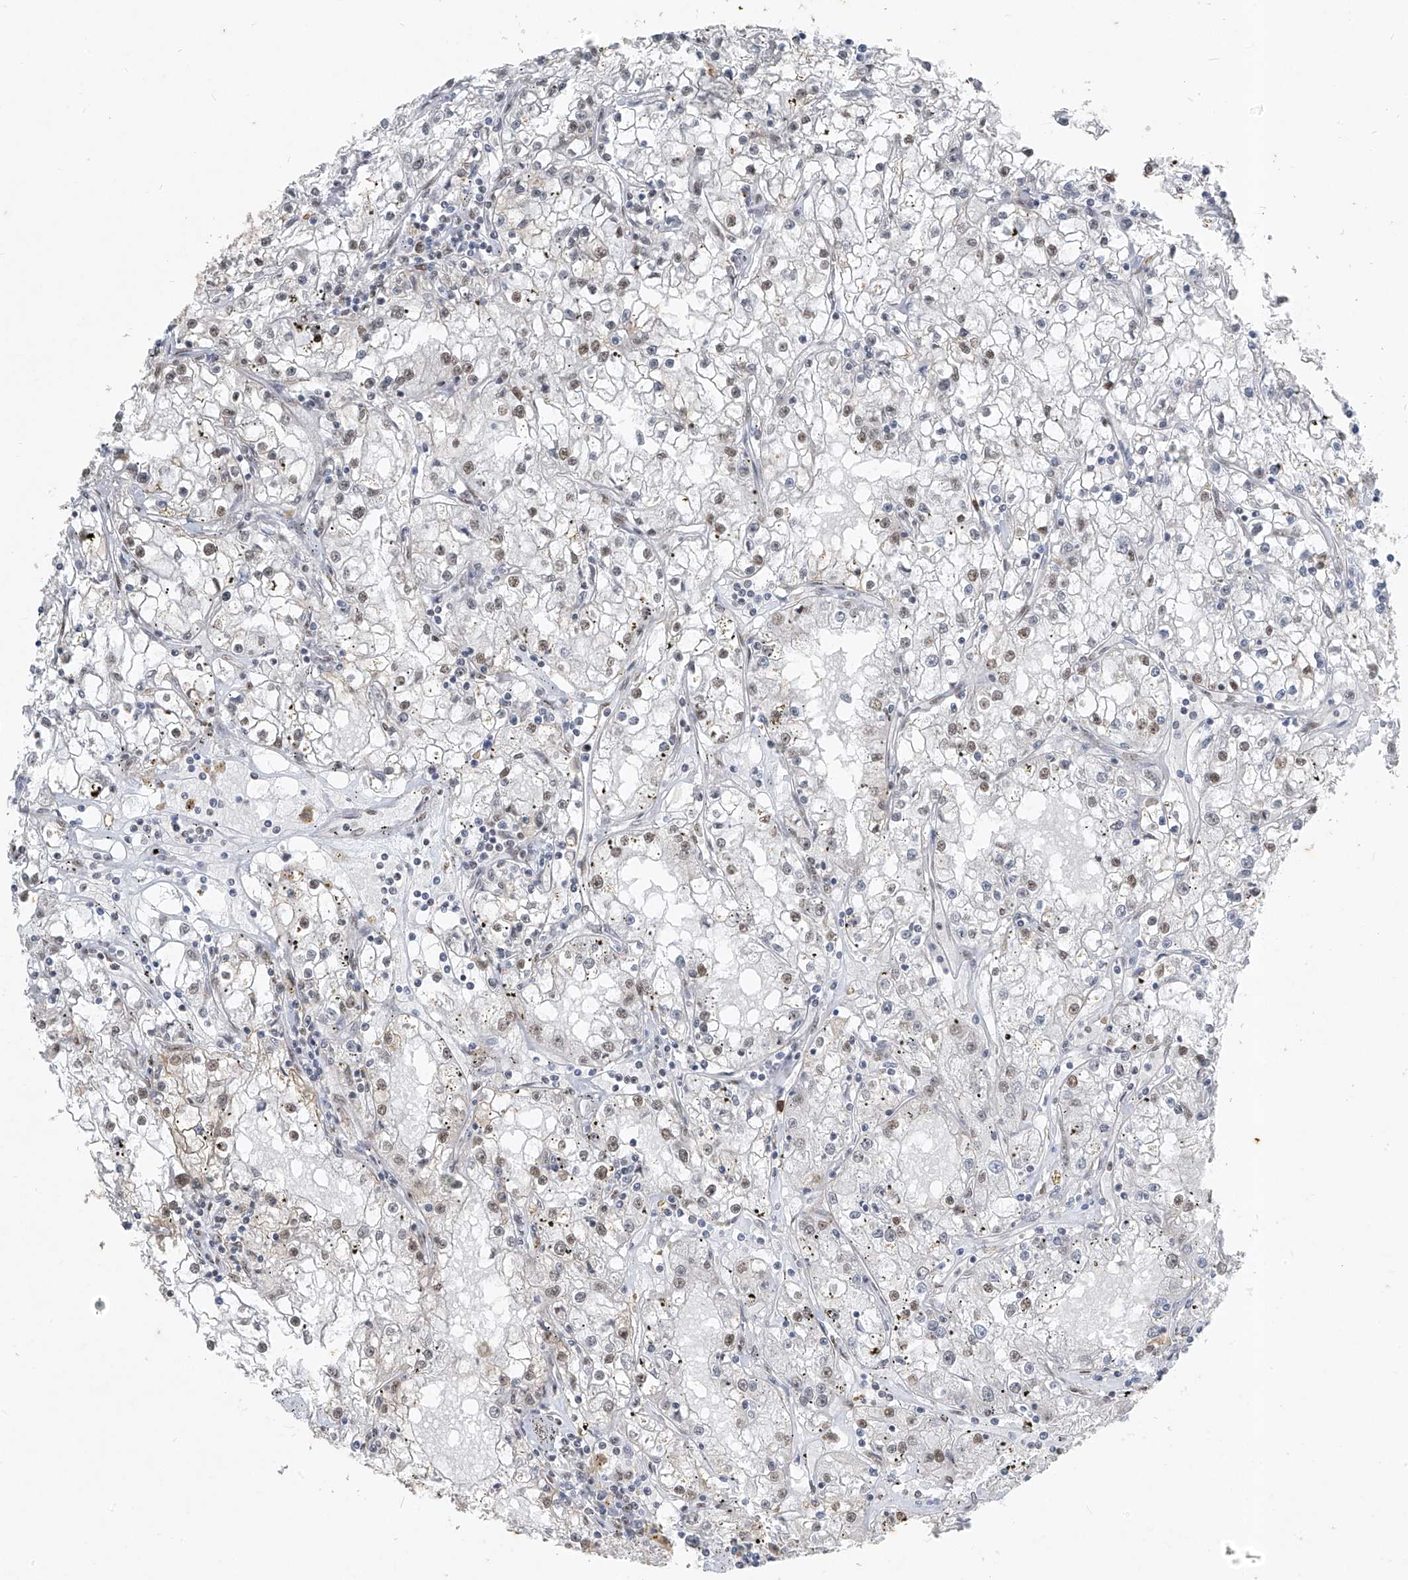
{"staining": {"intensity": "weak", "quantity": "<25%", "location": "nuclear"}, "tissue": "renal cancer", "cell_type": "Tumor cells", "image_type": "cancer", "snomed": [{"axis": "morphology", "description": "Adenocarcinoma, NOS"}, {"axis": "topography", "description": "Kidney"}], "caption": "Adenocarcinoma (renal) was stained to show a protein in brown. There is no significant staining in tumor cells.", "gene": "TFEC", "patient": {"sex": "male", "age": 56}}